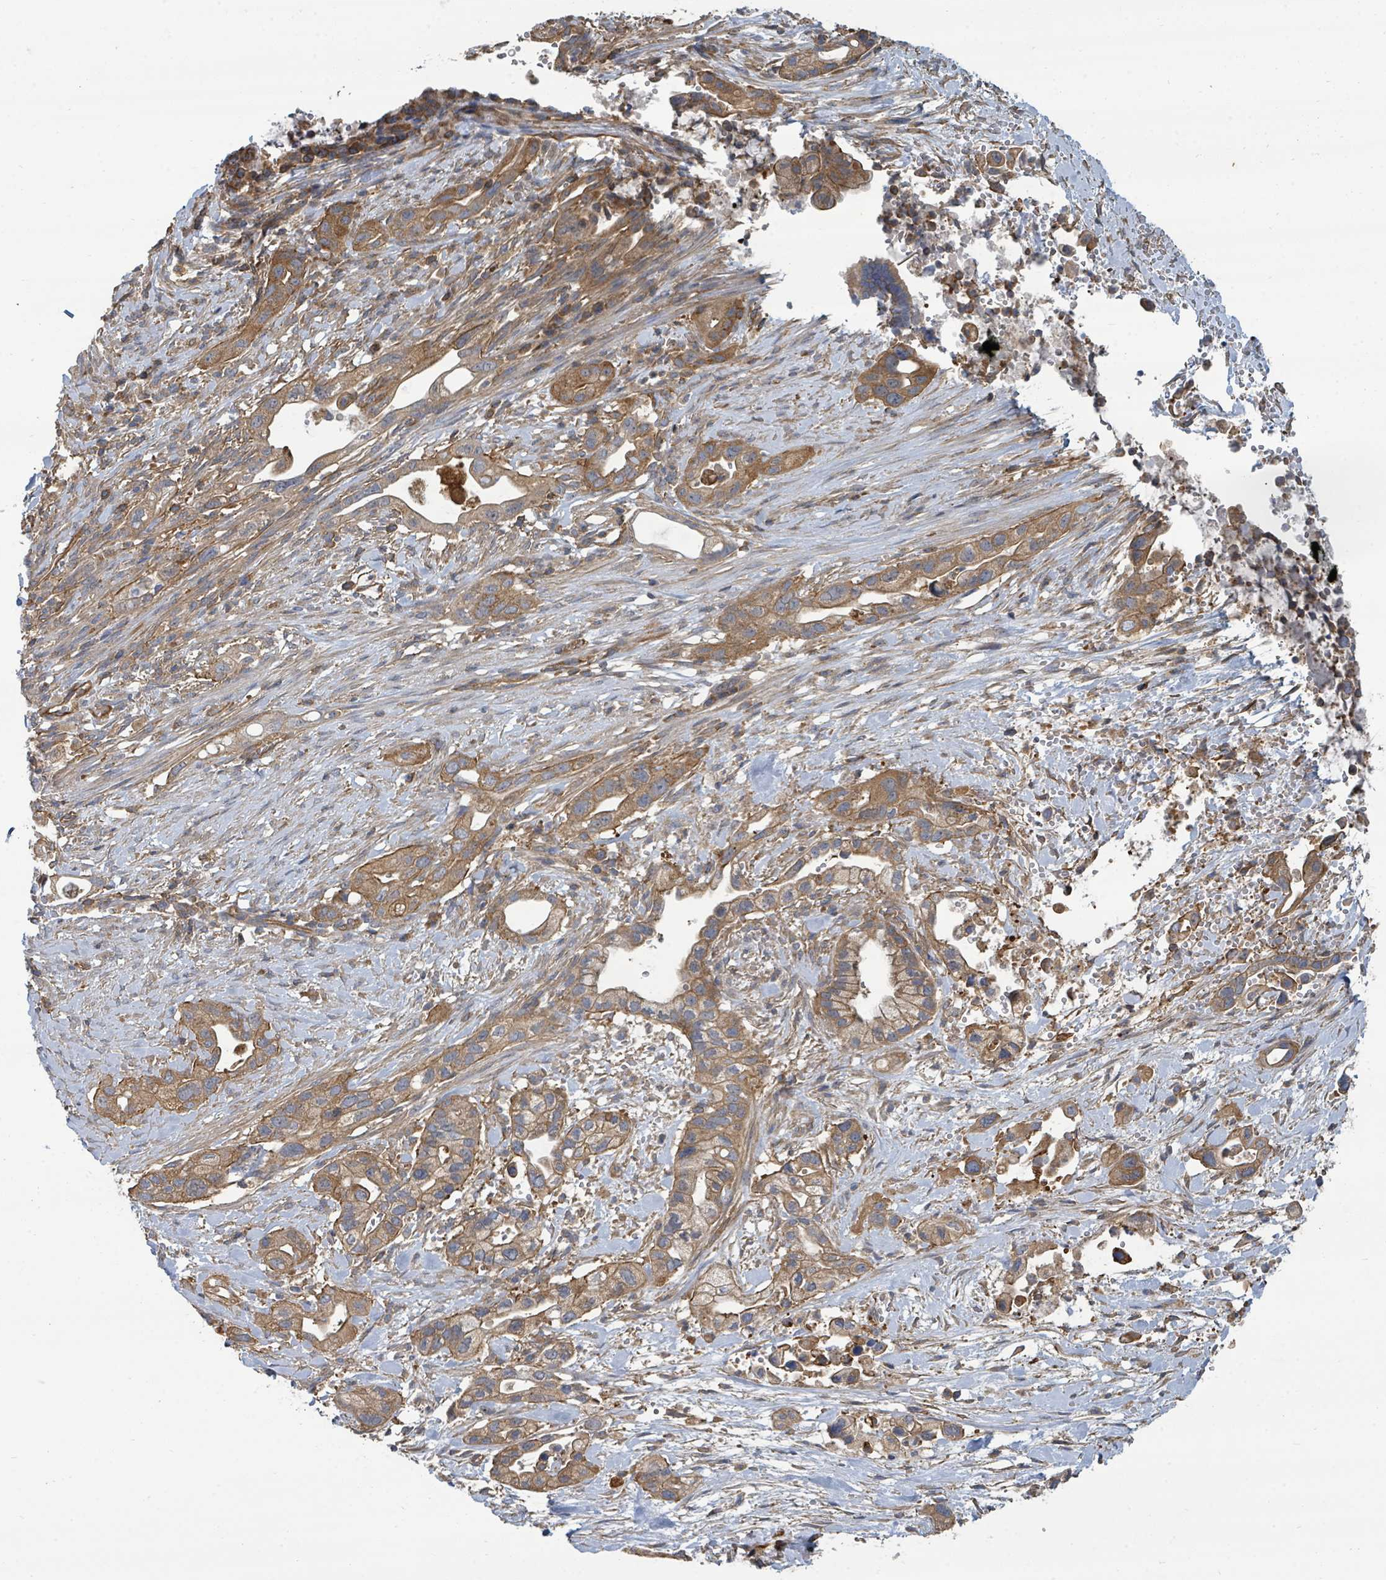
{"staining": {"intensity": "moderate", "quantity": ">75%", "location": "cytoplasmic/membranous"}, "tissue": "pancreatic cancer", "cell_type": "Tumor cells", "image_type": "cancer", "snomed": [{"axis": "morphology", "description": "Adenocarcinoma, NOS"}, {"axis": "topography", "description": "Pancreas"}], "caption": "Immunohistochemical staining of human pancreatic adenocarcinoma reveals medium levels of moderate cytoplasmic/membranous positivity in about >75% of tumor cells. The staining was performed using DAB, with brown indicating positive protein expression. Nuclei are stained blue with hematoxylin.", "gene": "BOLA2B", "patient": {"sex": "male", "age": 44}}